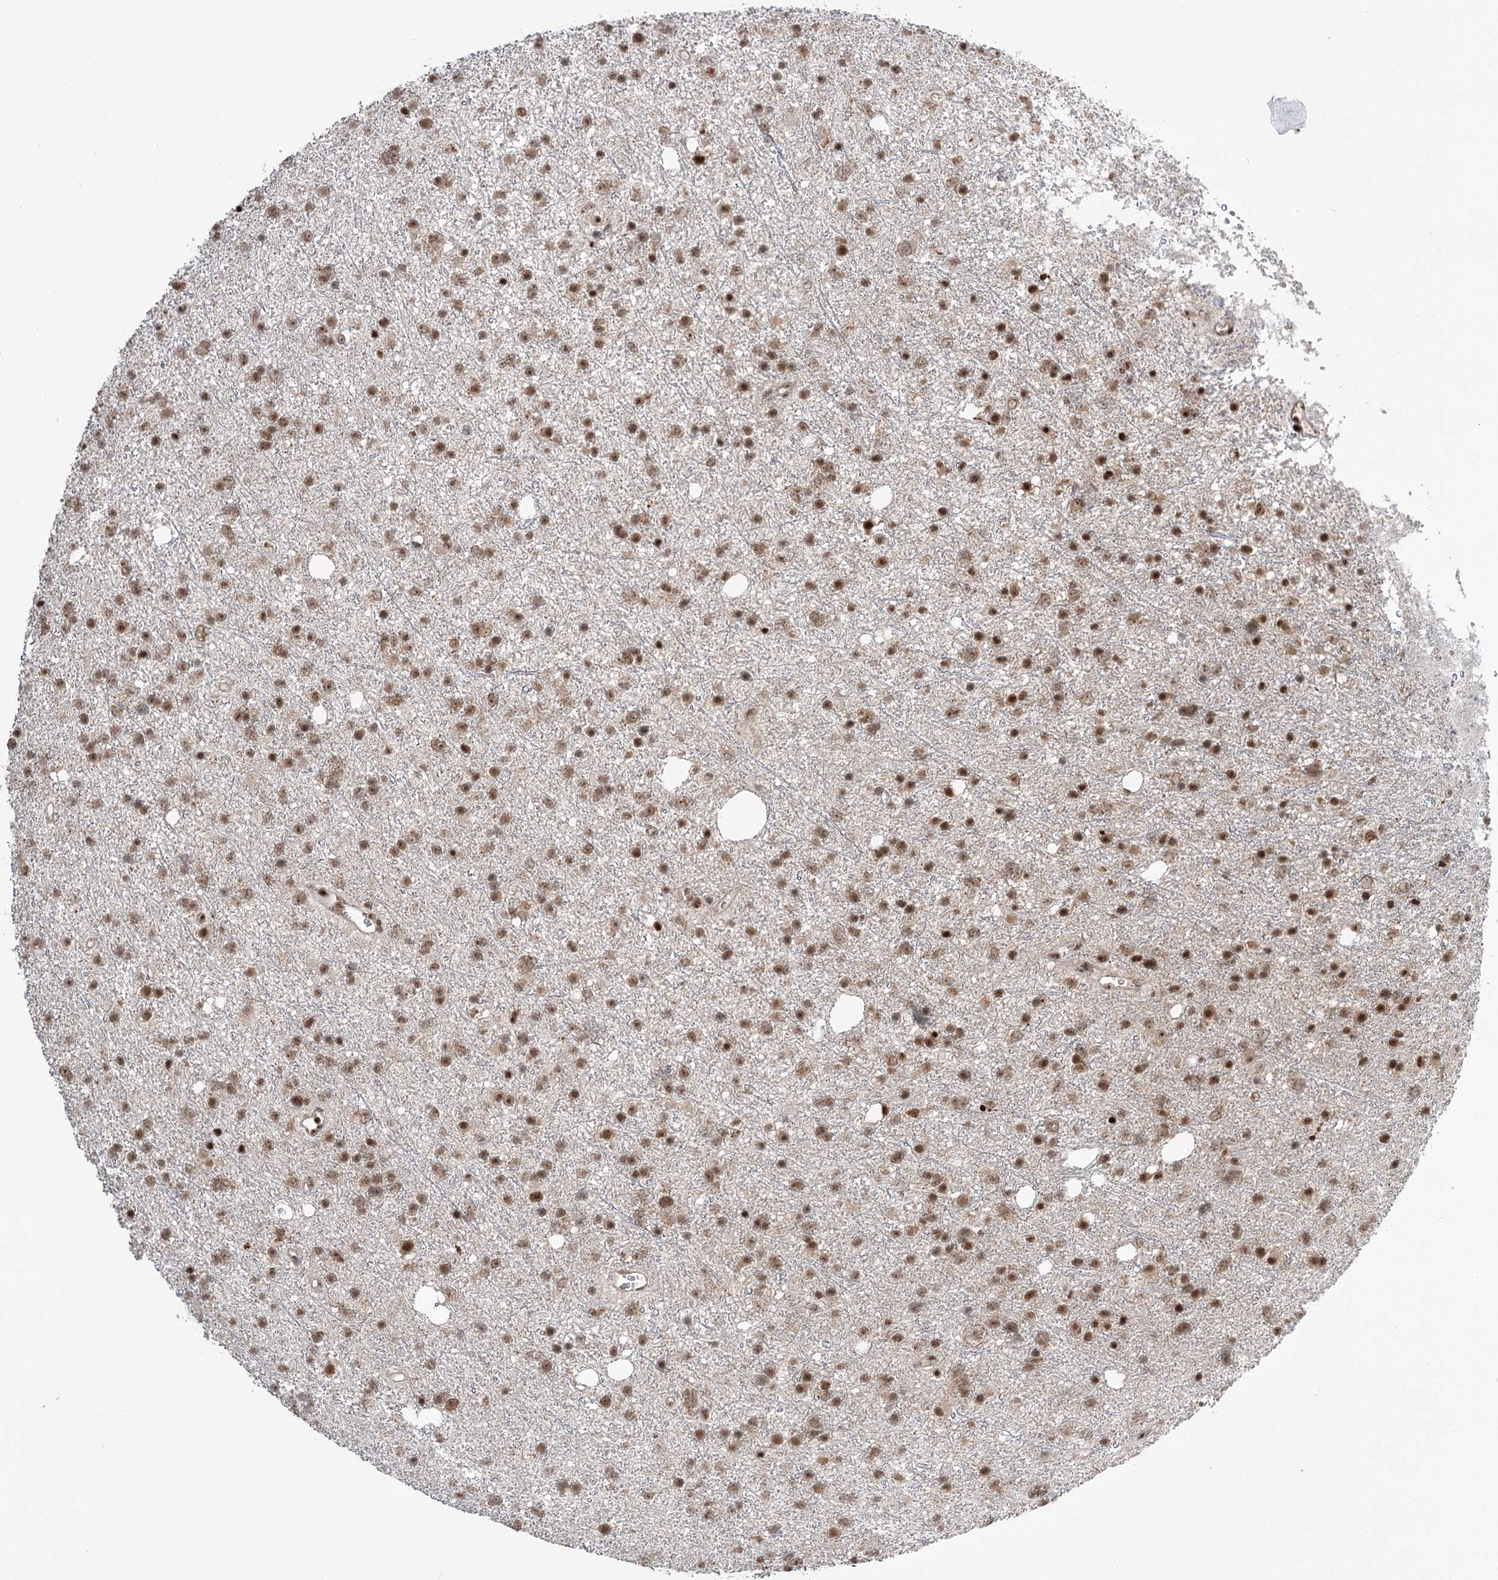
{"staining": {"intensity": "moderate", "quantity": ">75%", "location": "nuclear"}, "tissue": "glioma", "cell_type": "Tumor cells", "image_type": "cancer", "snomed": [{"axis": "morphology", "description": "Glioma, malignant, Low grade"}, {"axis": "topography", "description": "Cerebral cortex"}], "caption": "The image displays a brown stain indicating the presence of a protein in the nuclear of tumor cells in glioma.", "gene": "ERCC3", "patient": {"sex": "female", "age": 39}}